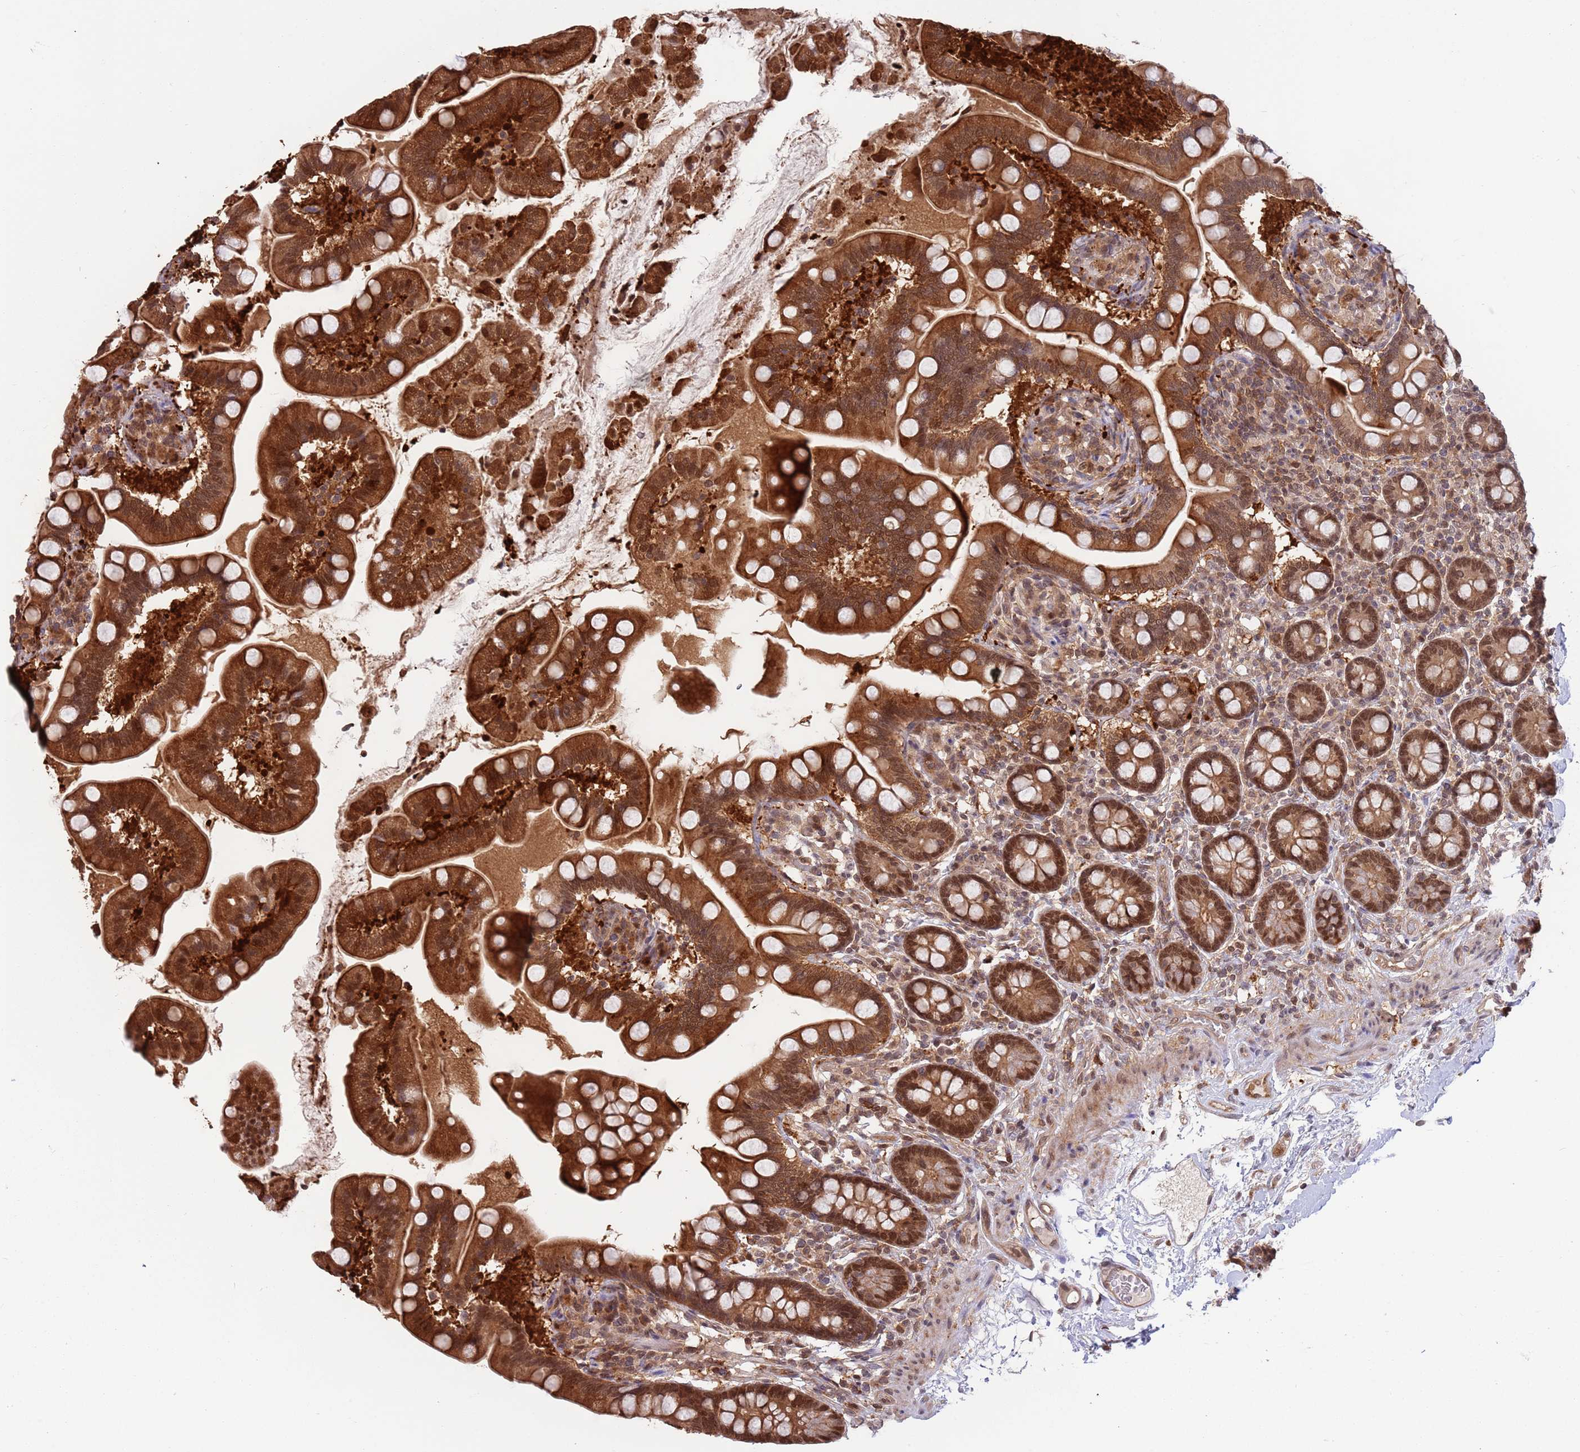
{"staining": {"intensity": "strong", "quantity": ">75%", "location": "cytoplasmic/membranous,nuclear"}, "tissue": "small intestine", "cell_type": "Glandular cells", "image_type": "normal", "snomed": [{"axis": "morphology", "description": "Normal tissue, NOS"}, {"axis": "topography", "description": "Small intestine"}], "caption": "Strong cytoplasmic/membranous,nuclear protein positivity is appreciated in approximately >75% of glandular cells in small intestine. The protein of interest is shown in brown color, while the nuclei are stained blue.", "gene": "SALL1", "patient": {"sex": "female", "age": 64}}